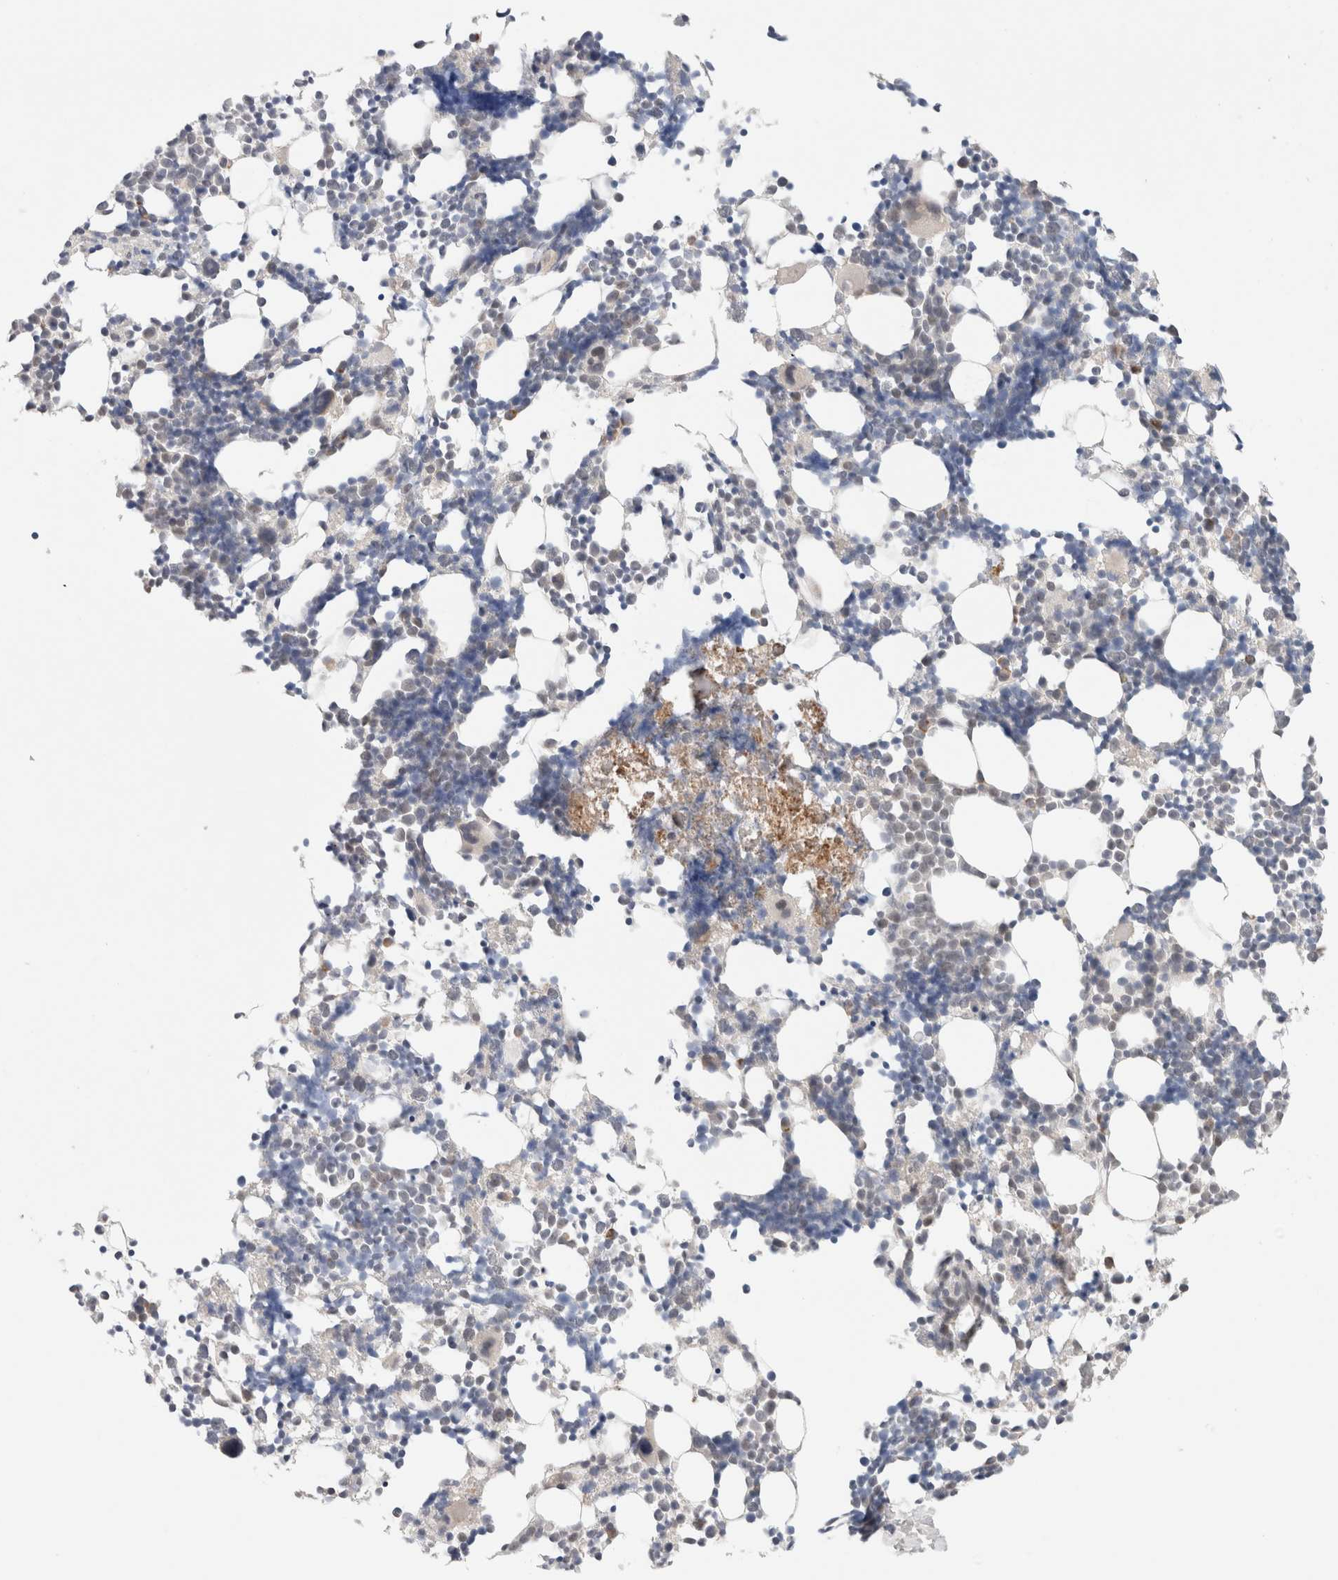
{"staining": {"intensity": "weak", "quantity": "<25%", "location": "cytoplasmic/membranous"}, "tissue": "bone marrow", "cell_type": "Hematopoietic cells", "image_type": "normal", "snomed": [{"axis": "morphology", "description": "Normal tissue, NOS"}, {"axis": "morphology", "description": "Inflammation, NOS"}, {"axis": "topography", "description": "Bone marrow"}], "caption": "DAB (3,3'-diaminobenzidine) immunohistochemical staining of unremarkable human bone marrow shows no significant positivity in hematopoietic cells. (IHC, brightfield microscopy, high magnification).", "gene": "ERI3", "patient": {"sex": "male", "age": 21}}